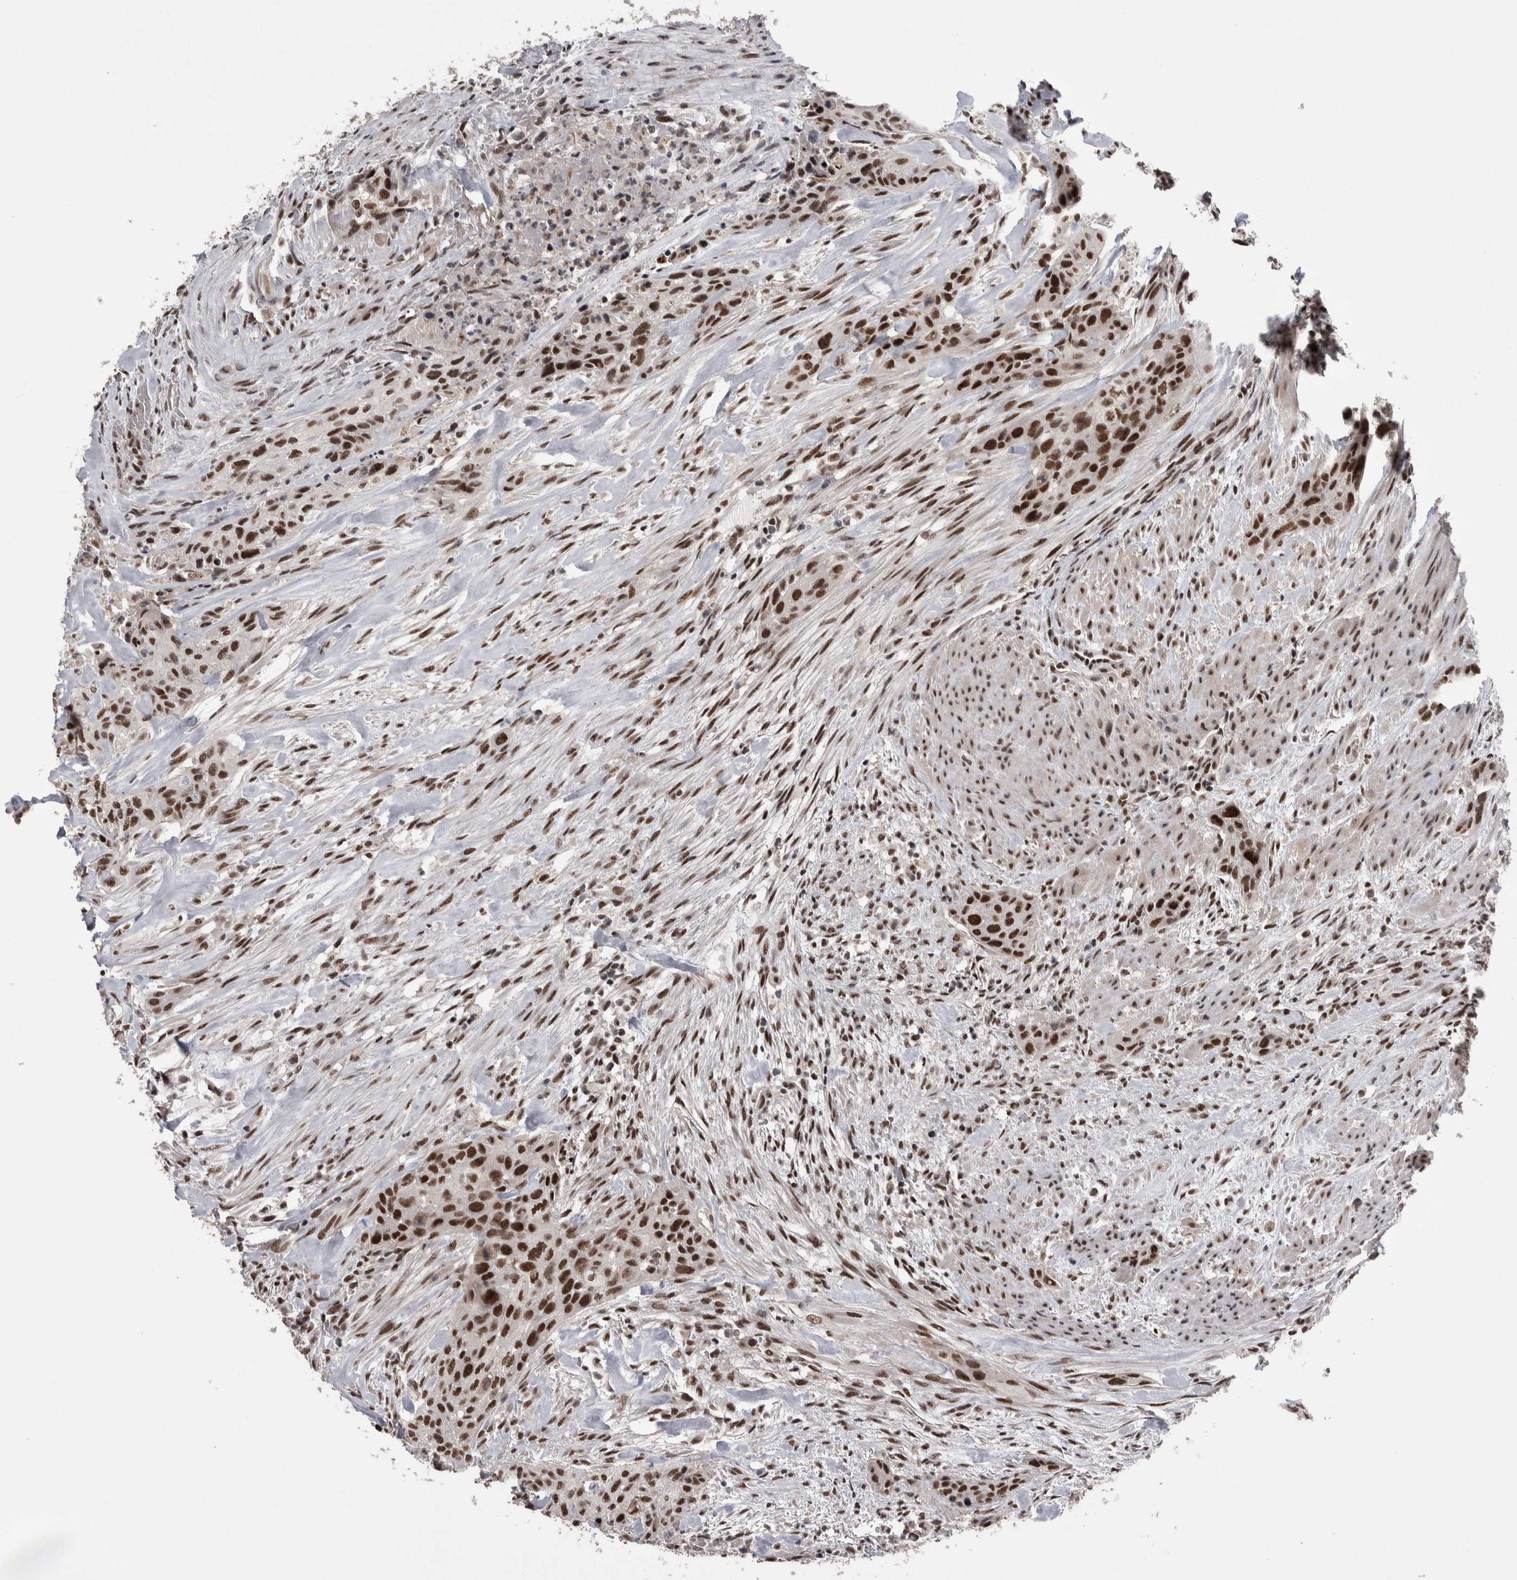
{"staining": {"intensity": "strong", "quantity": ">75%", "location": "nuclear"}, "tissue": "urothelial cancer", "cell_type": "Tumor cells", "image_type": "cancer", "snomed": [{"axis": "morphology", "description": "Urothelial carcinoma, High grade"}, {"axis": "topography", "description": "Urinary bladder"}], "caption": "This is an image of immunohistochemistry staining of urothelial cancer, which shows strong staining in the nuclear of tumor cells.", "gene": "DMTF1", "patient": {"sex": "male", "age": 35}}